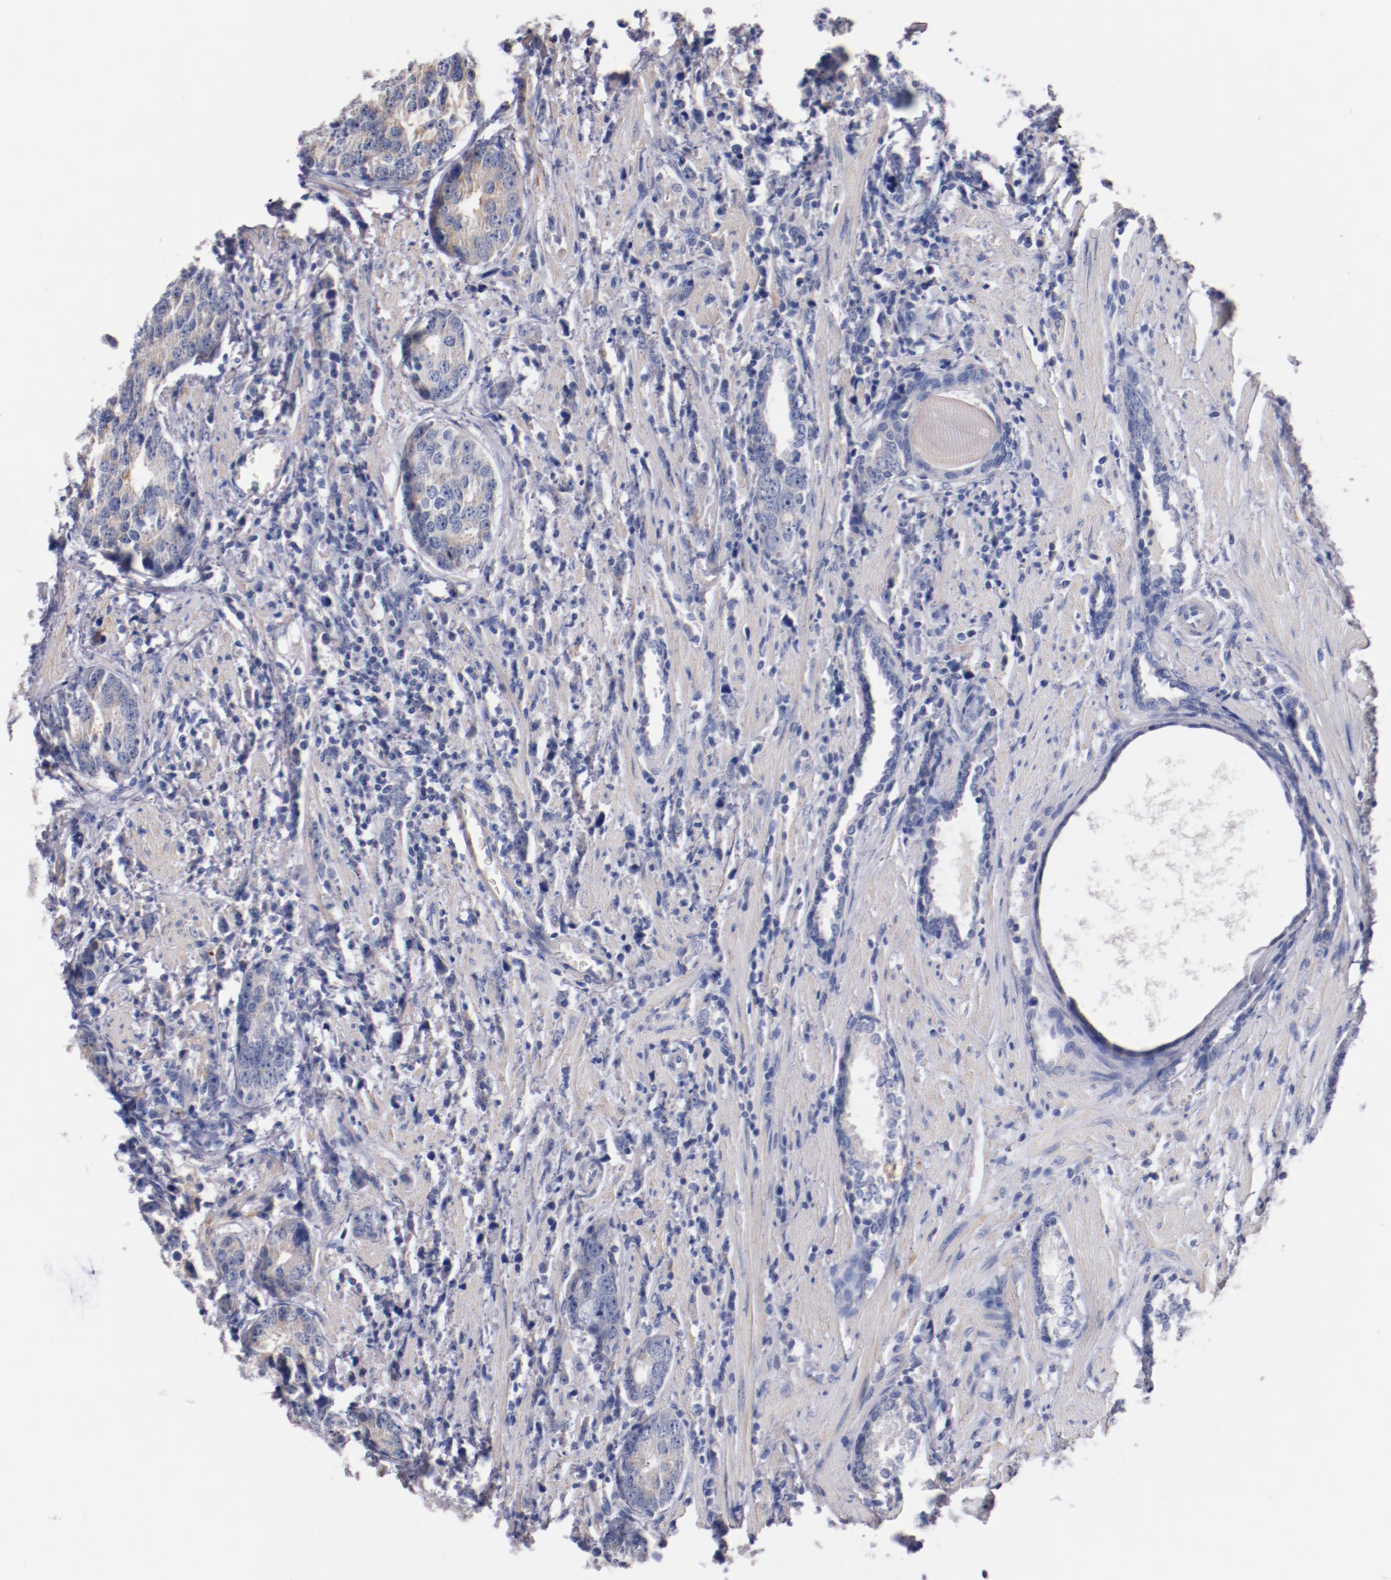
{"staining": {"intensity": "moderate", "quantity": "25%-75%", "location": "cytoplasmic/membranous"}, "tissue": "prostate cancer", "cell_type": "Tumor cells", "image_type": "cancer", "snomed": [{"axis": "morphology", "description": "Adenocarcinoma, High grade"}, {"axis": "topography", "description": "Prostate"}], "caption": "Tumor cells show moderate cytoplasmic/membranous positivity in about 25%-75% of cells in prostate cancer.", "gene": "CNTNAP2", "patient": {"sex": "male", "age": 71}}